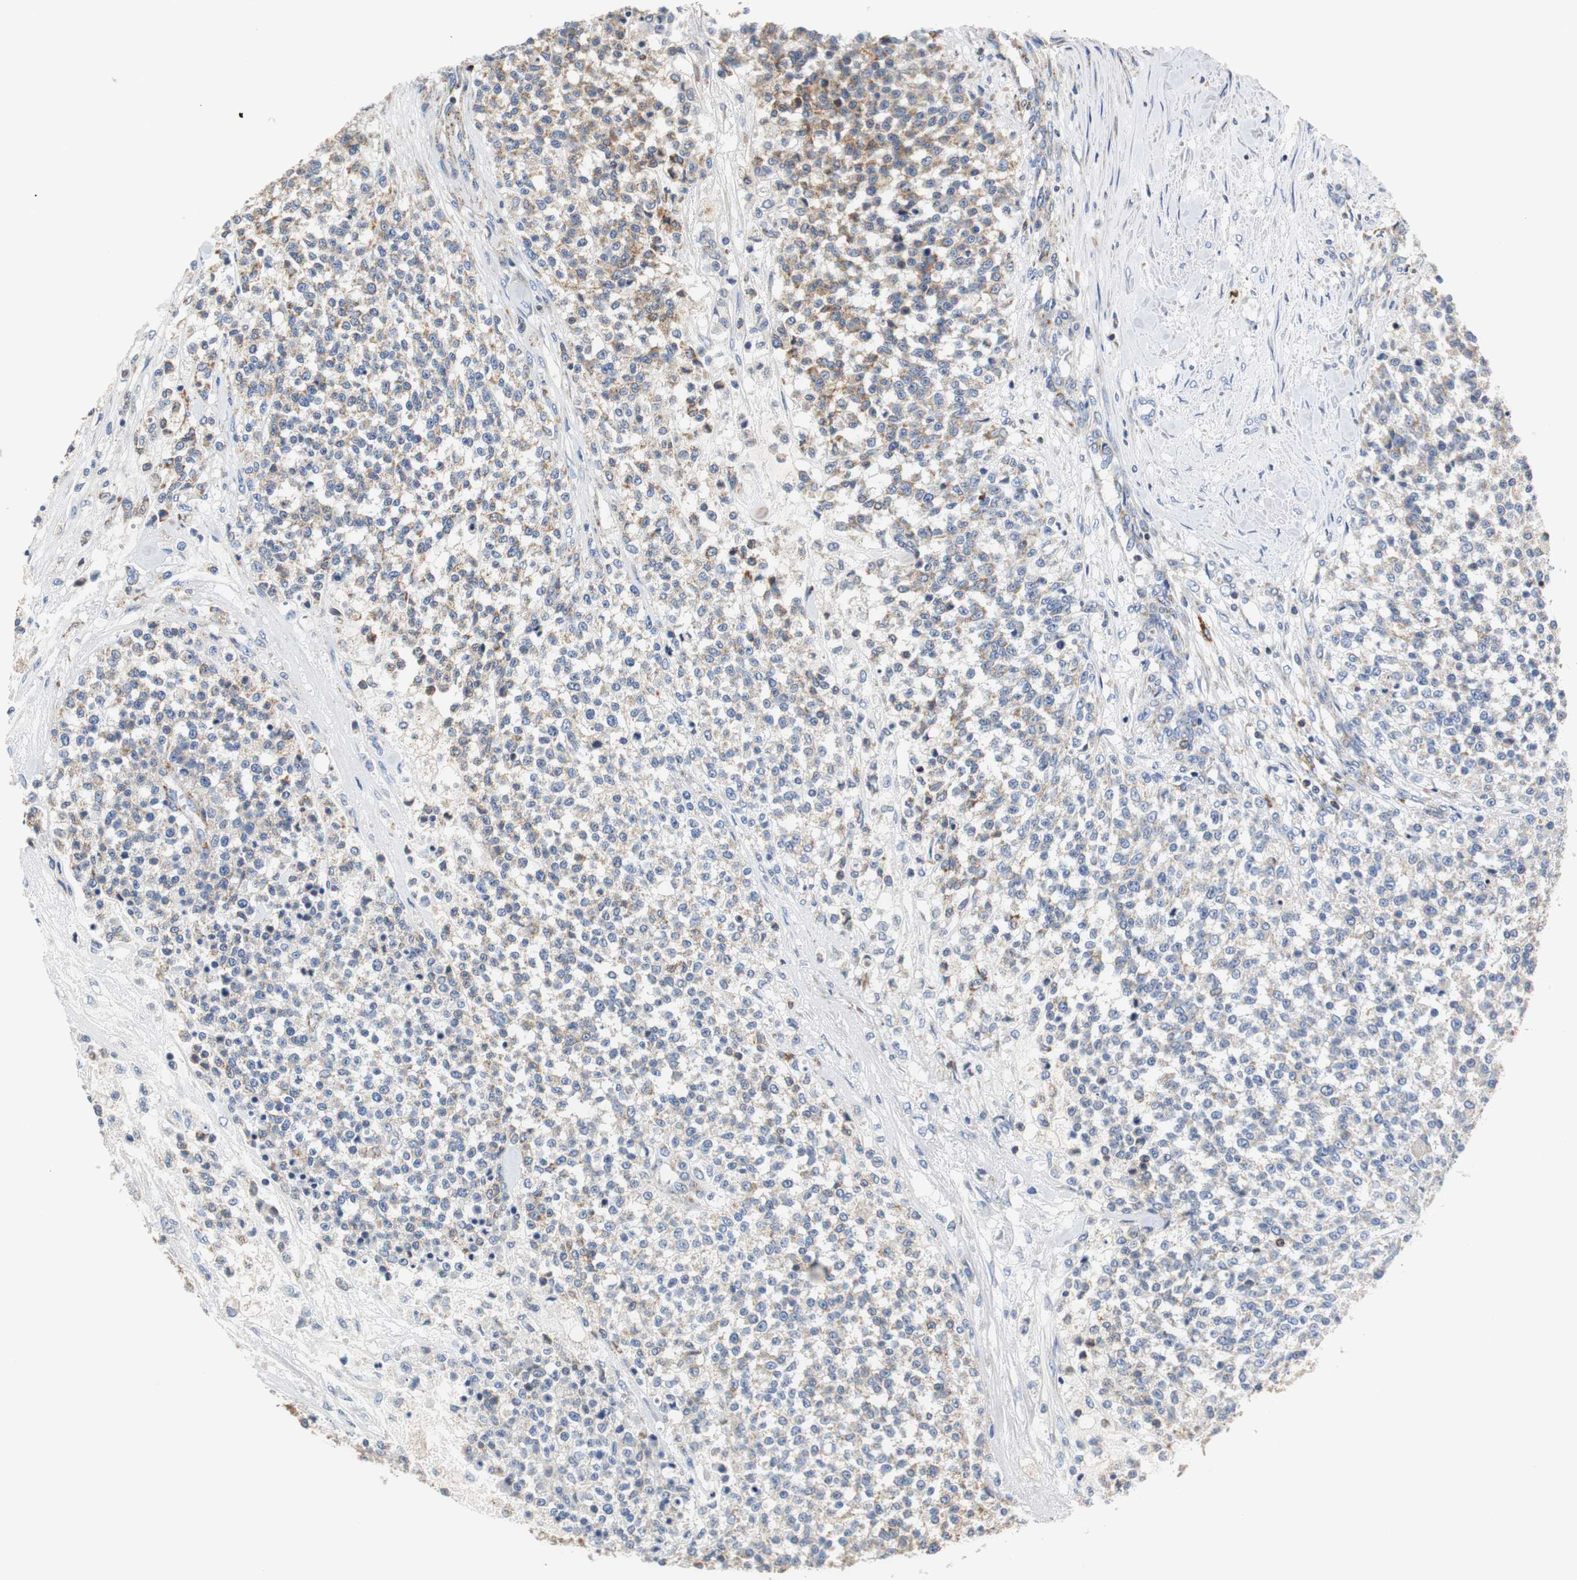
{"staining": {"intensity": "moderate", "quantity": "<25%", "location": "cytoplasmic/membranous"}, "tissue": "testis cancer", "cell_type": "Tumor cells", "image_type": "cancer", "snomed": [{"axis": "morphology", "description": "Seminoma, NOS"}, {"axis": "topography", "description": "Testis"}], "caption": "Protein expression analysis of seminoma (testis) demonstrates moderate cytoplasmic/membranous positivity in approximately <25% of tumor cells. (Brightfield microscopy of DAB IHC at high magnification).", "gene": "VAMP8", "patient": {"sex": "male", "age": 59}}